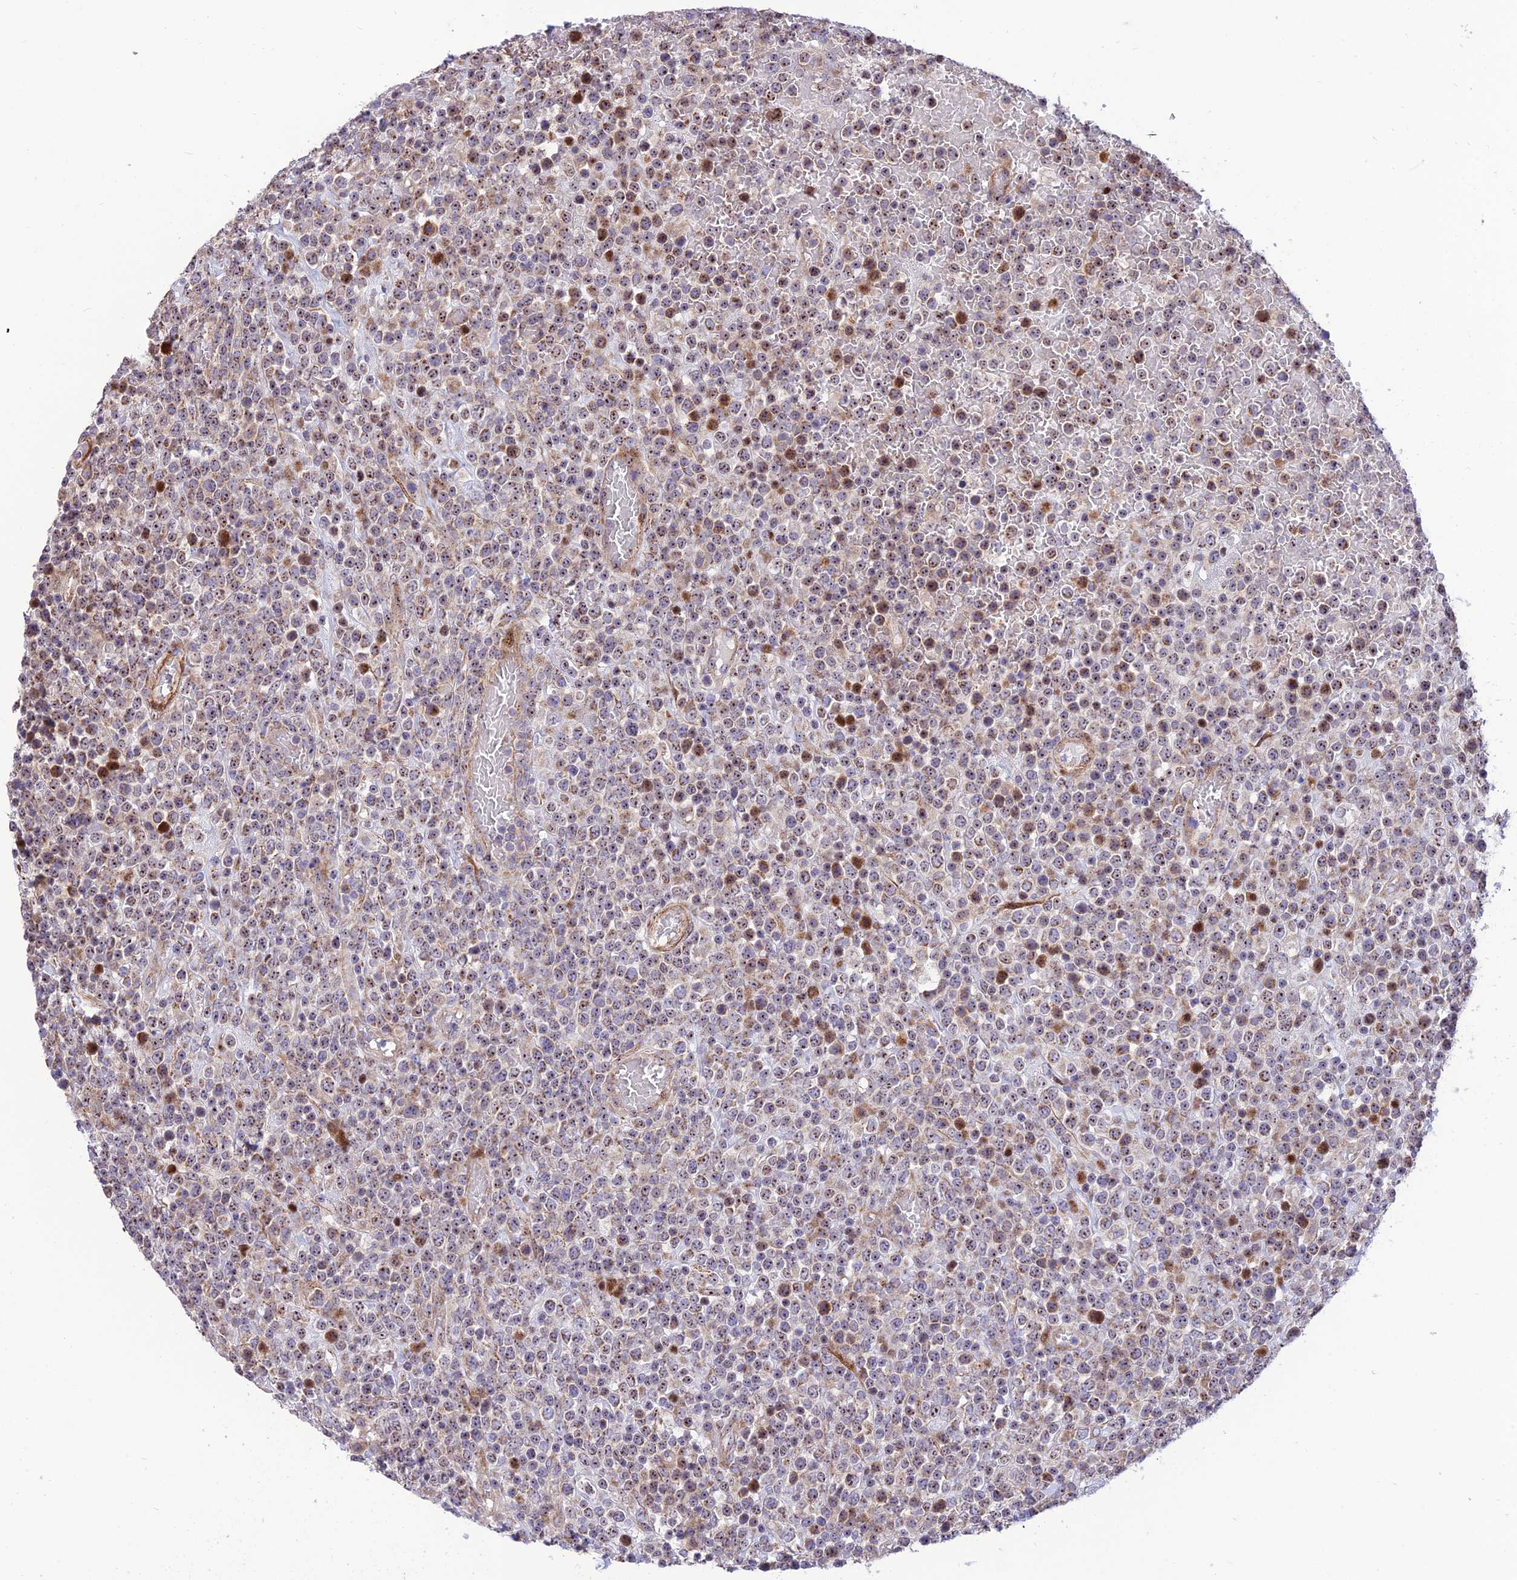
{"staining": {"intensity": "moderate", "quantity": "25%-75%", "location": "nuclear"}, "tissue": "lymphoma", "cell_type": "Tumor cells", "image_type": "cancer", "snomed": [{"axis": "morphology", "description": "Malignant lymphoma, non-Hodgkin's type, High grade"}, {"axis": "topography", "description": "Colon"}], "caption": "Immunohistochemical staining of lymphoma displays medium levels of moderate nuclear staining in approximately 25%-75% of tumor cells. The staining was performed using DAB, with brown indicating positive protein expression. Nuclei are stained blue with hematoxylin.", "gene": "KBTBD7", "patient": {"sex": "female", "age": 53}}